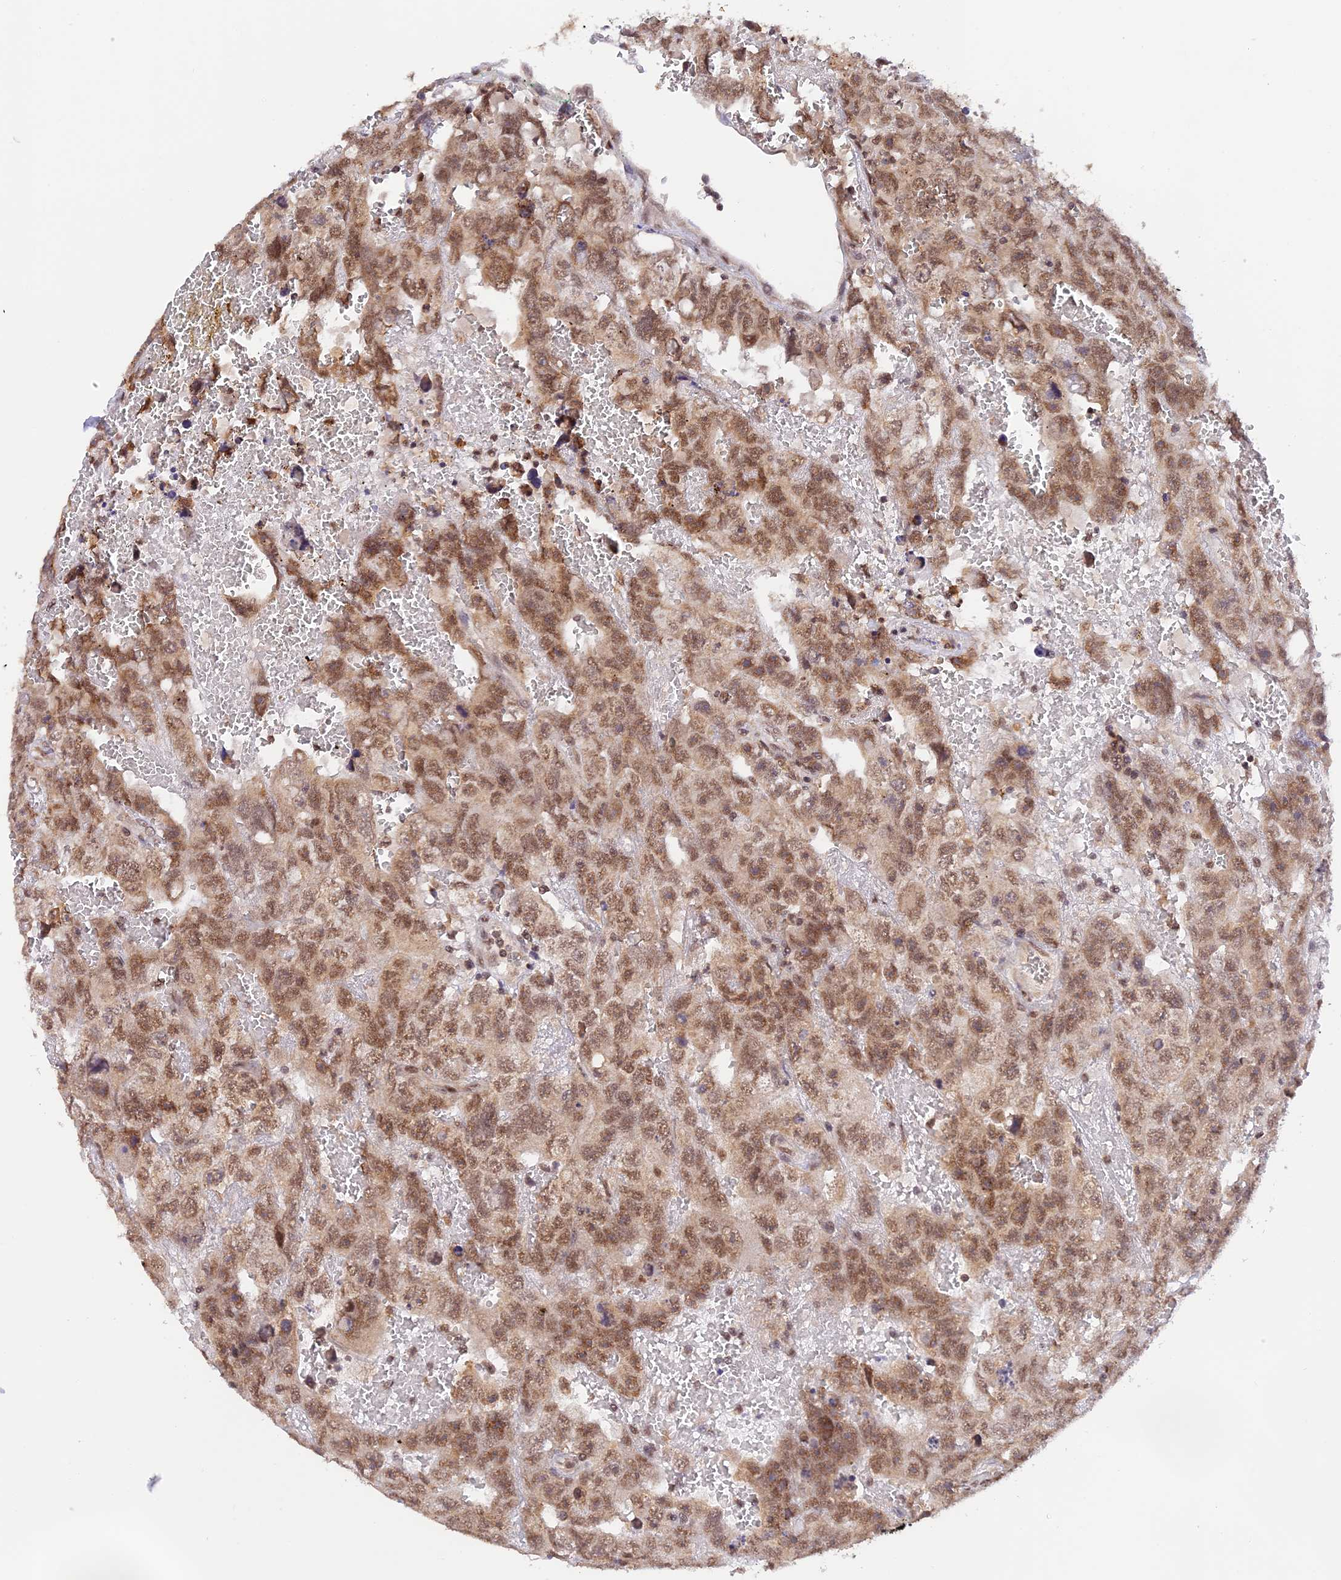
{"staining": {"intensity": "moderate", "quantity": ">75%", "location": "nuclear"}, "tissue": "testis cancer", "cell_type": "Tumor cells", "image_type": "cancer", "snomed": [{"axis": "morphology", "description": "Carcinoma, Embryonal, NOS"}, {"axis": "topography", "description": "Testis"}], "caption": "Approximately >75% of tumor cells in embryonal carcinoma (testis) exhibit moderate nuclear protein positivity as visualized by brown immunohistochemical staining.", "gene": "PEX16", "patient": {"sex": "male", "age": 45}}